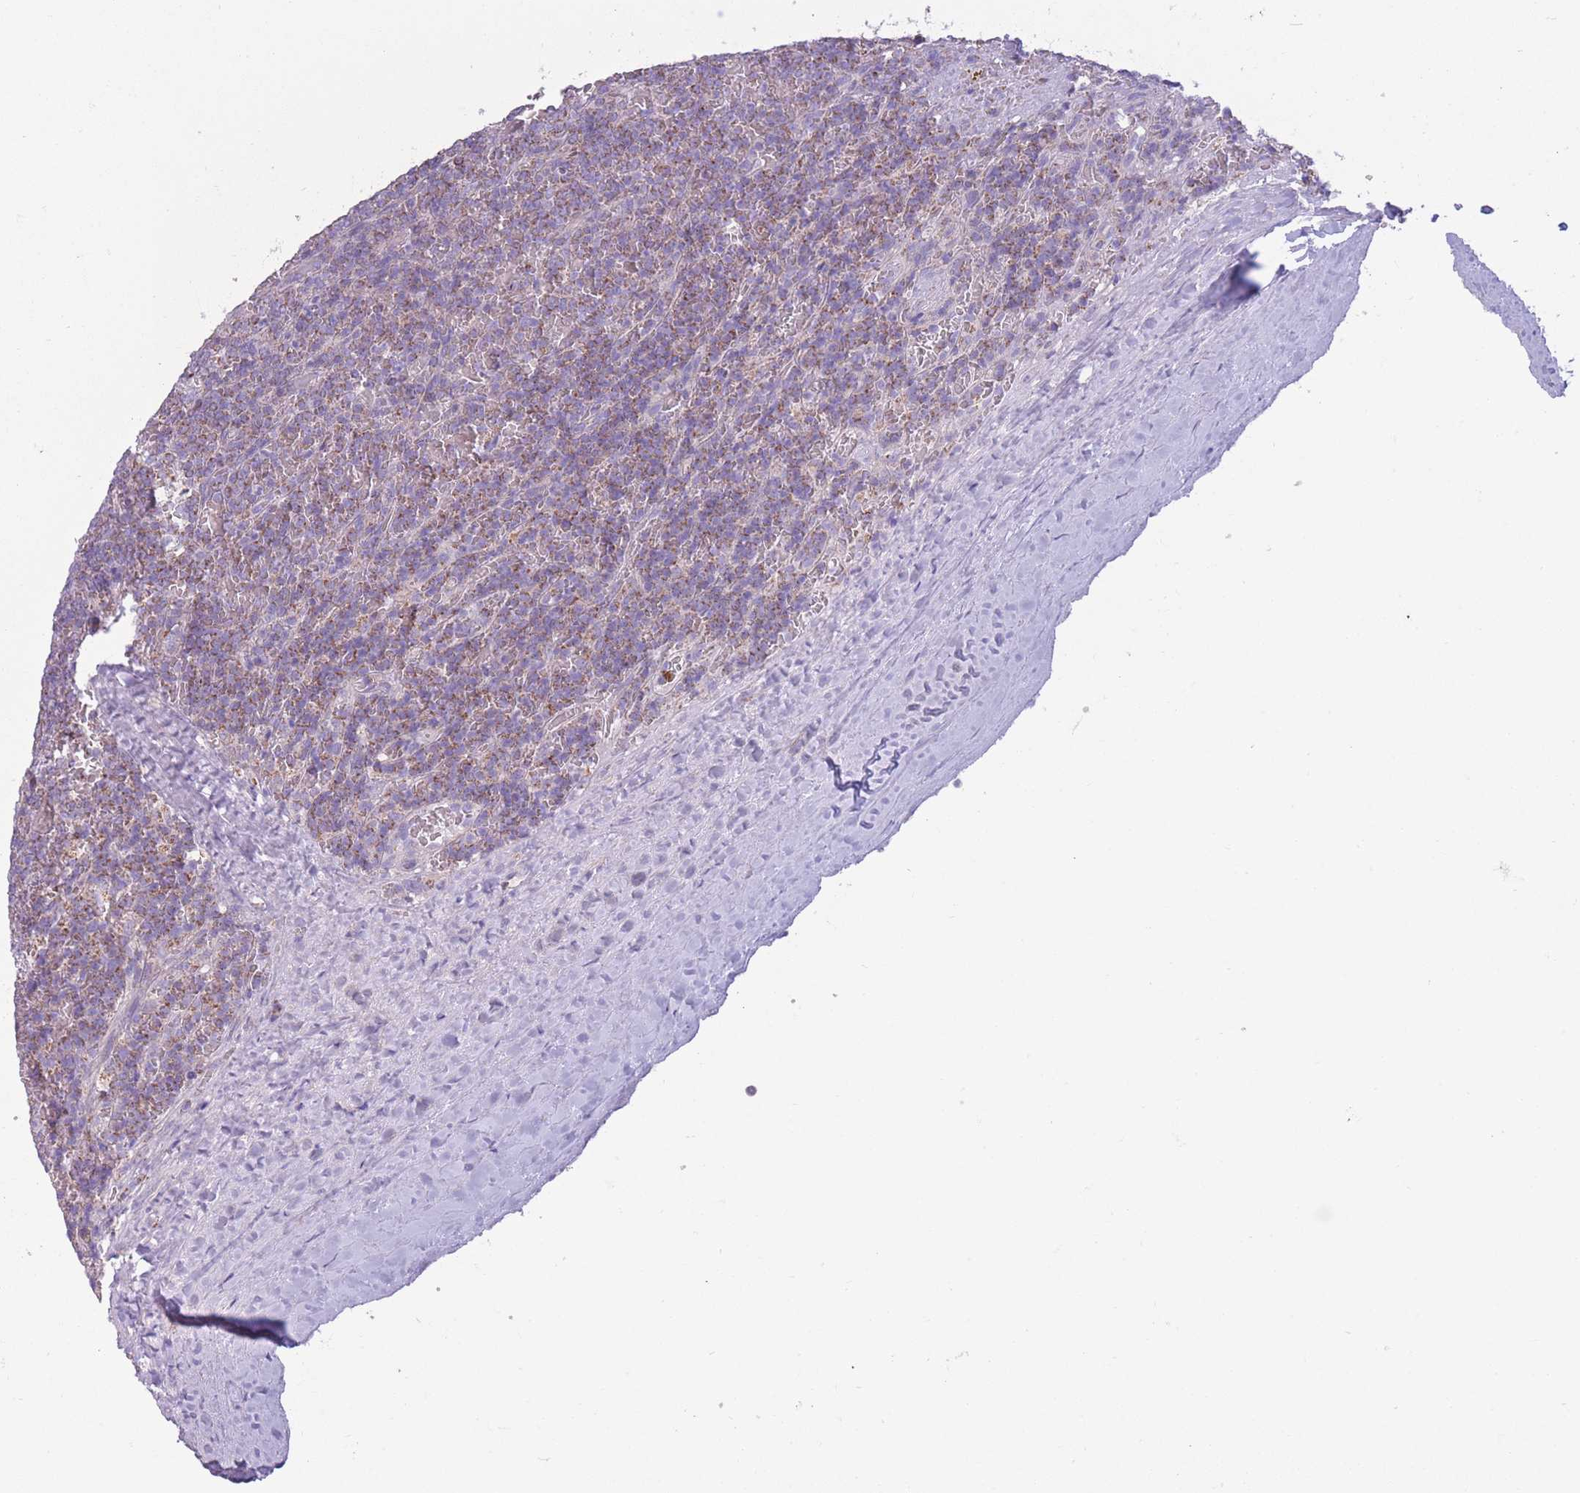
{"staining": {"intensity": "negative", "quantity": "none", "location": "none"}, "tissue": "lymphoma", "cell_type": "Tumor cells", "image_type": "cancer", "snomed": [{"axis": "morphology", "description": "Malignant lymphoma, non-Hodgkin's type, Low grade"}, {"axis": "topography", "description": "Spleen"}], "caption": "High power microscopy histopathology image of an IHC photomicrograph of lymphoma, revealing no significant staining in tumor cells. The staining is performed using DAB (3,3'-diaminobenzidine) brown chromogen with nuclei counter-stained in using hematoxylin.", "gene": "PDHA1", "patient": {"sex": "female", "age": 19}}